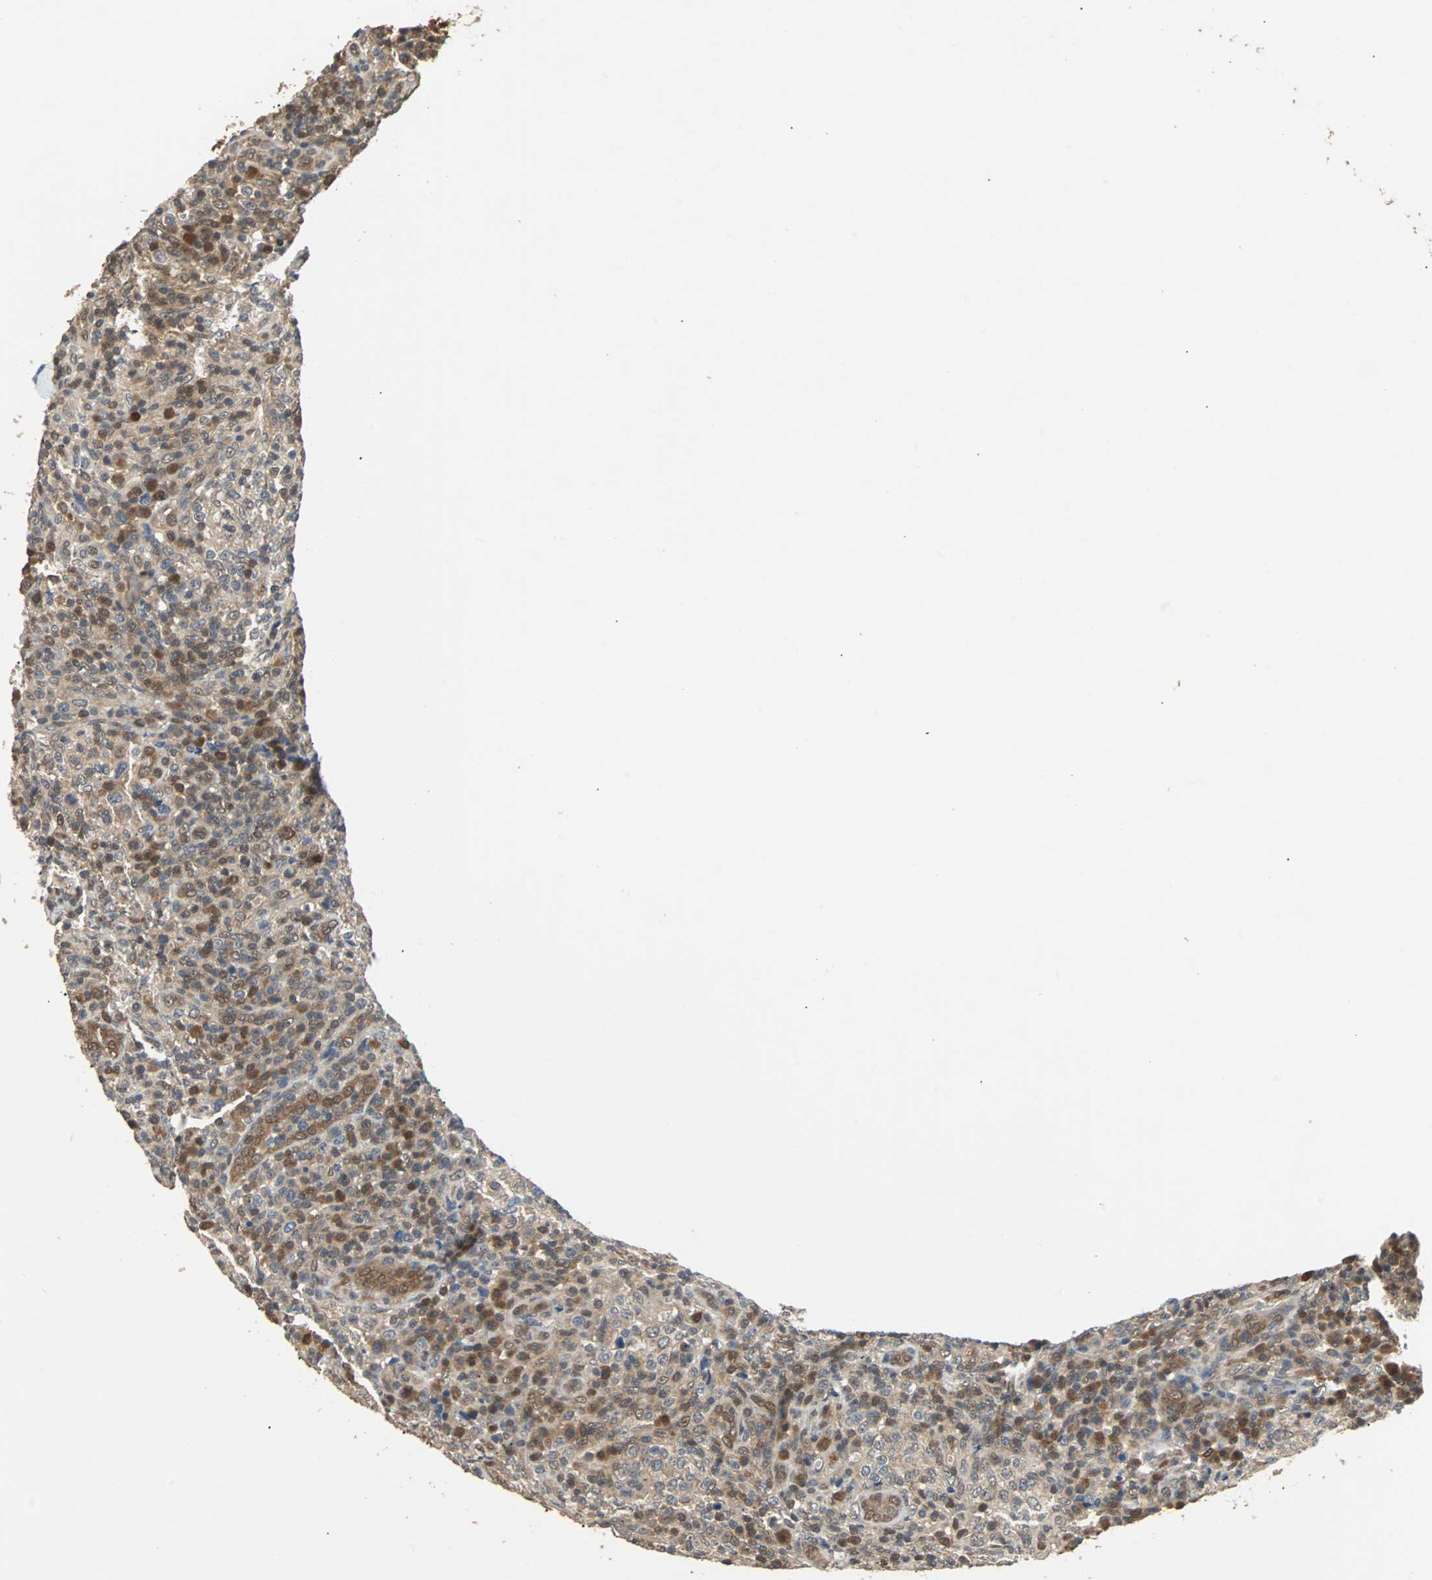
{"staining": {"intensity": "moderate", "quantity": ">75%", "location": "cytoplasmic/membranous,nuclear"}, "tissue": "lymphoma", "cell_type": "Tumor cells", "image_type": "cancer", "snomed": [{"axis": "morphology", "description": "Malignant lymphoma, non-Hodgkin's type, High grade"}, {"axis": "topography", "description": "Lymph node"}], "caption": "Immunohistochemistry image of lymphoma stained for a protein (brown), which shows medium levels of moderate cytoplasmic/membranous and nuclear expression in approximately >75% of tumor cells.", "gene": "PRDX6", "patient": {"sex": "female", "age": 76}}